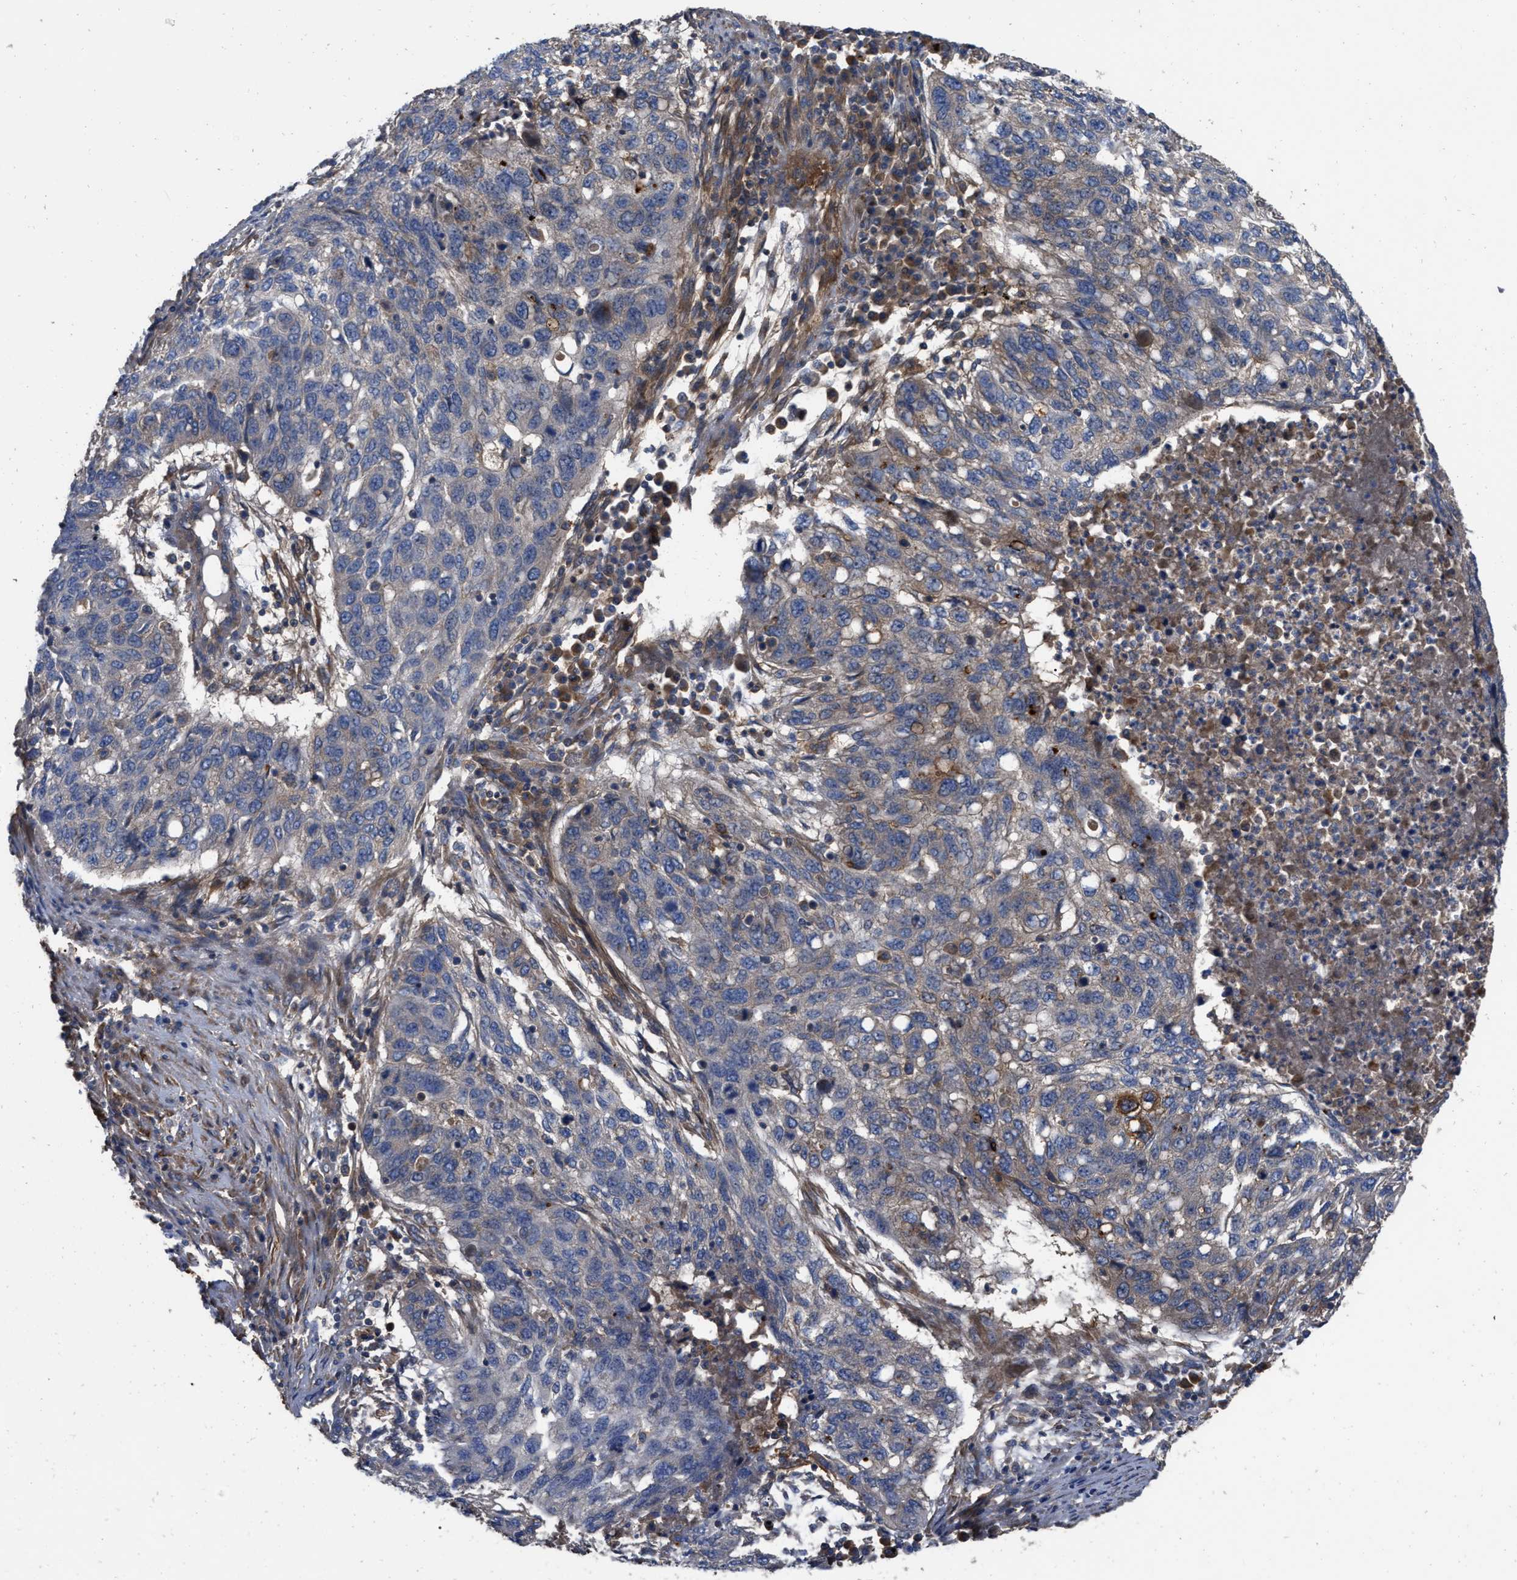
{"staining": {"intensity": "weak", "quantity": "25%-75%", "location": "cytoplasmic/membranous"}, "tissue": "lung cancer", "cell_type": "Tumor cells", "image_type": "cancer", "snomed": [{"axis": "morphology", "description": "Squamous cell carcinoma, NOS"}, {"axis": "topography", "description": "Lung"}], "caption": "Weak cytoplasmic/membranous positivity is present in approximately 25%-75% of tumor cells in squamous cell carcinoma (lung). (DAB = brown stain, brightfield microscopy at high magnification).", "gene": "RABEP1", "patient": {"sex": "female", "age": 63}}